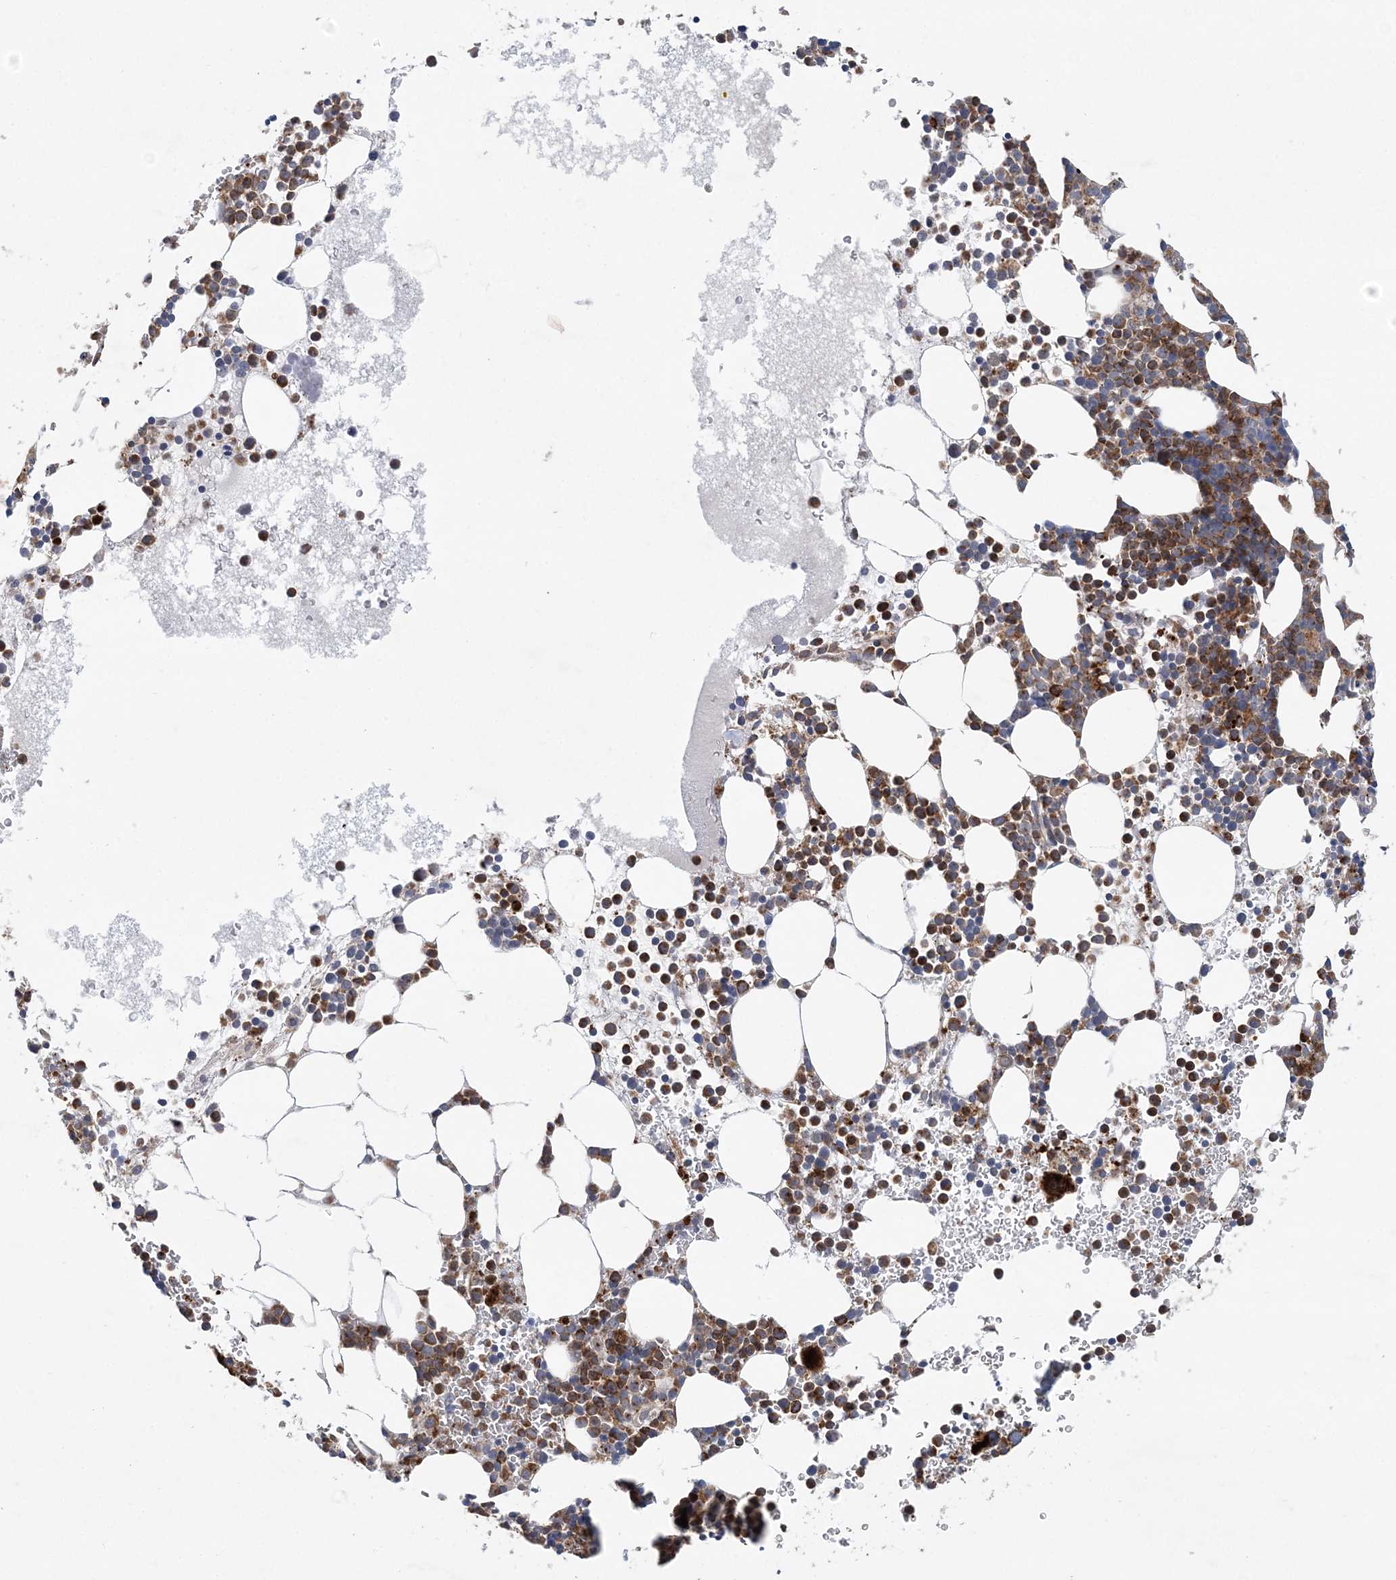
{"staining": {"intensity": "strong", "quantity": "25%-75%", "location": "cytoplasmic/membranous"}, "tissue": "bone marrow", "cell_type": "Hematopoietic cells", "image_type": "normal", "snomed": [{"axis": "morphology", "description": "Normal tissue, NOS"}, {"axis": "topography", "description": "Bone marrow"}], "caption": "Strong cytoplasmic/membranous protein positivity is present in approximately 25%-75% of hematopoietic cells in bone marrow. The staining was performed using DAB, with brown indicating positive protein expression. Nuclei are stained blue with hematoxylin.", "gene": "PTTG1IP", "patient": {"sex": "female", "age": 78}}